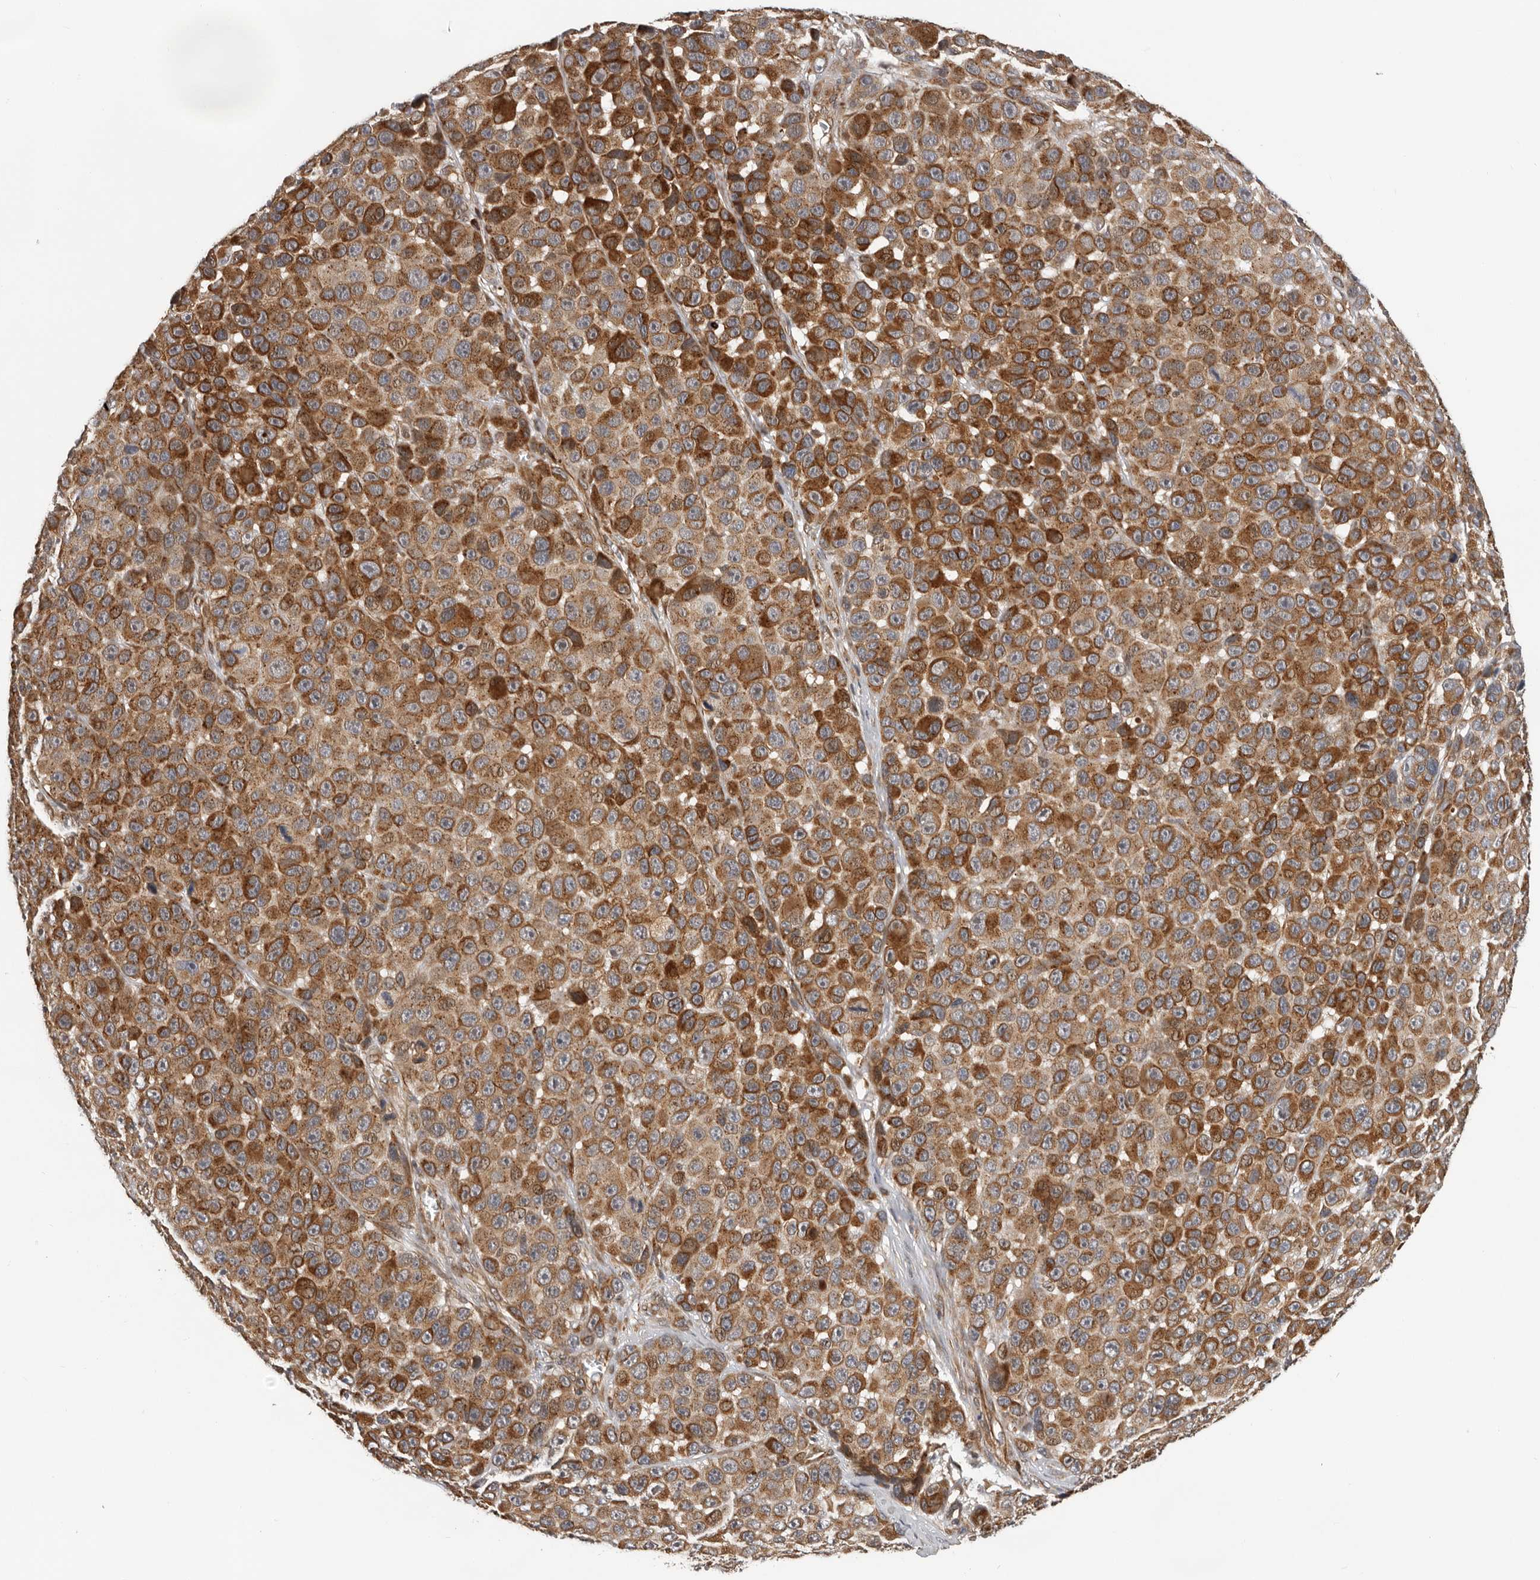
{"staining": {"intensity": "strong", "quantity": ">75%", "location": "cytoplasmic/membranous"}, "tissue": "melanoma", "cell_type": "Tumor cells", "image_type": "cancer", "snomed": [{"axis": "morphology", "description": "Malignant melanoma, NOS"}, {"axis": "topography", "description": "Skin"}], "caption": "Immunohistochemistry (IHC) histopathology image of neoplastic tissue: melanoma stained using immunohistochemistry (IHC) shows high levels of strong protein expression localized specifically in the cytoplasmic/membranous of tumor cells, appearing as a cytoplasmic/membranous brown color.", "gene": "RNF157", "patient": {"sex": "male", "age": 53}}